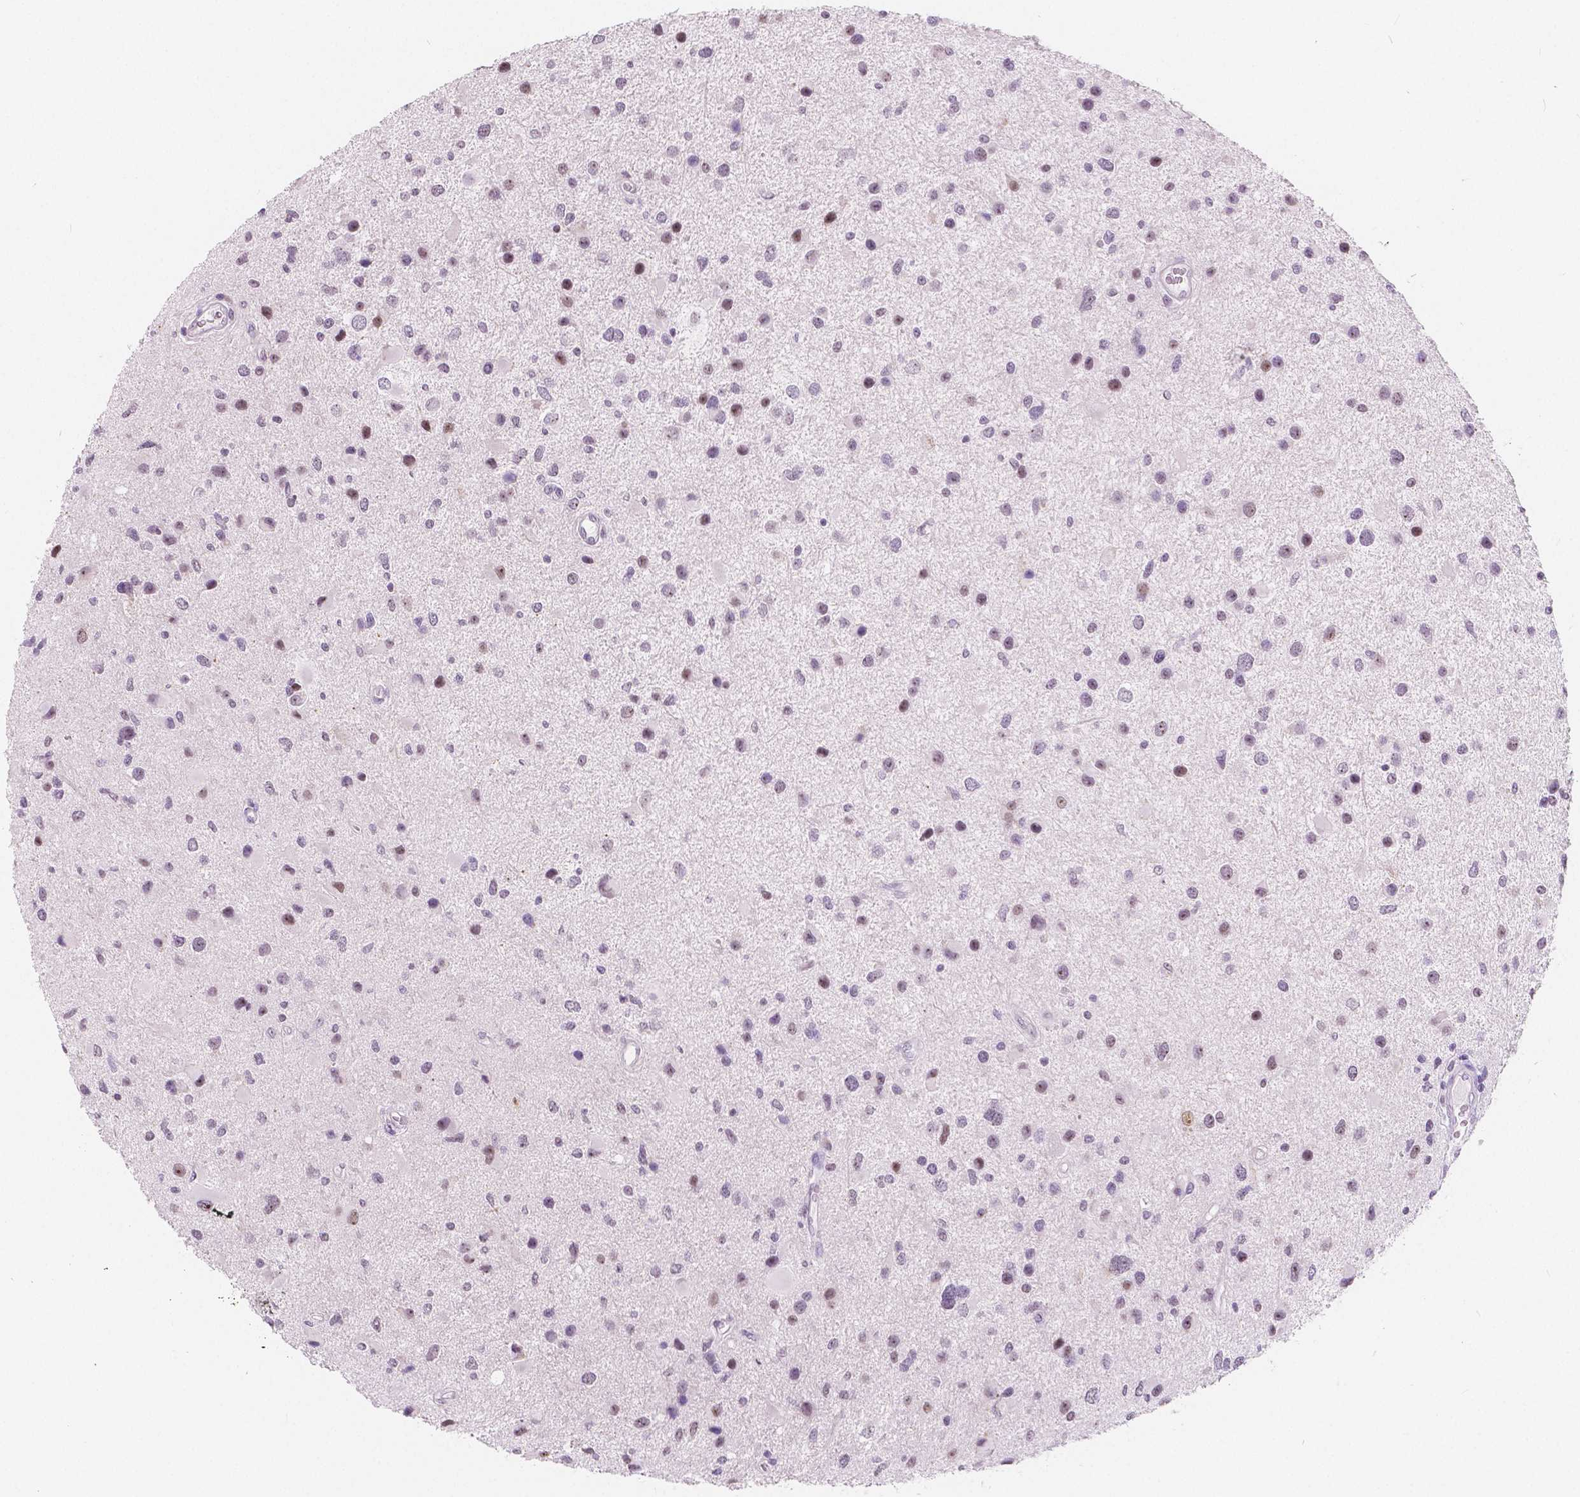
{"staining": {"intensity": "weak", "quantity": "25%-75%", "location": "nuclear"}, "tissue": "glioma", "cell_type": "Tumor cells", "image_type": "cancer", "snomed": [{"axis": "morphology", "description": "Glioma, malignant, Low grade"}, {"axis": "topography", "description": "Brain"}], "caption": "Protein staining demonstrates weak nuclear expression in approximately 25%-75% of tumor cells in malignant low-grade glioma.", "gene": "NOLC1", "patient": {"sex": "female", "age": 32}}